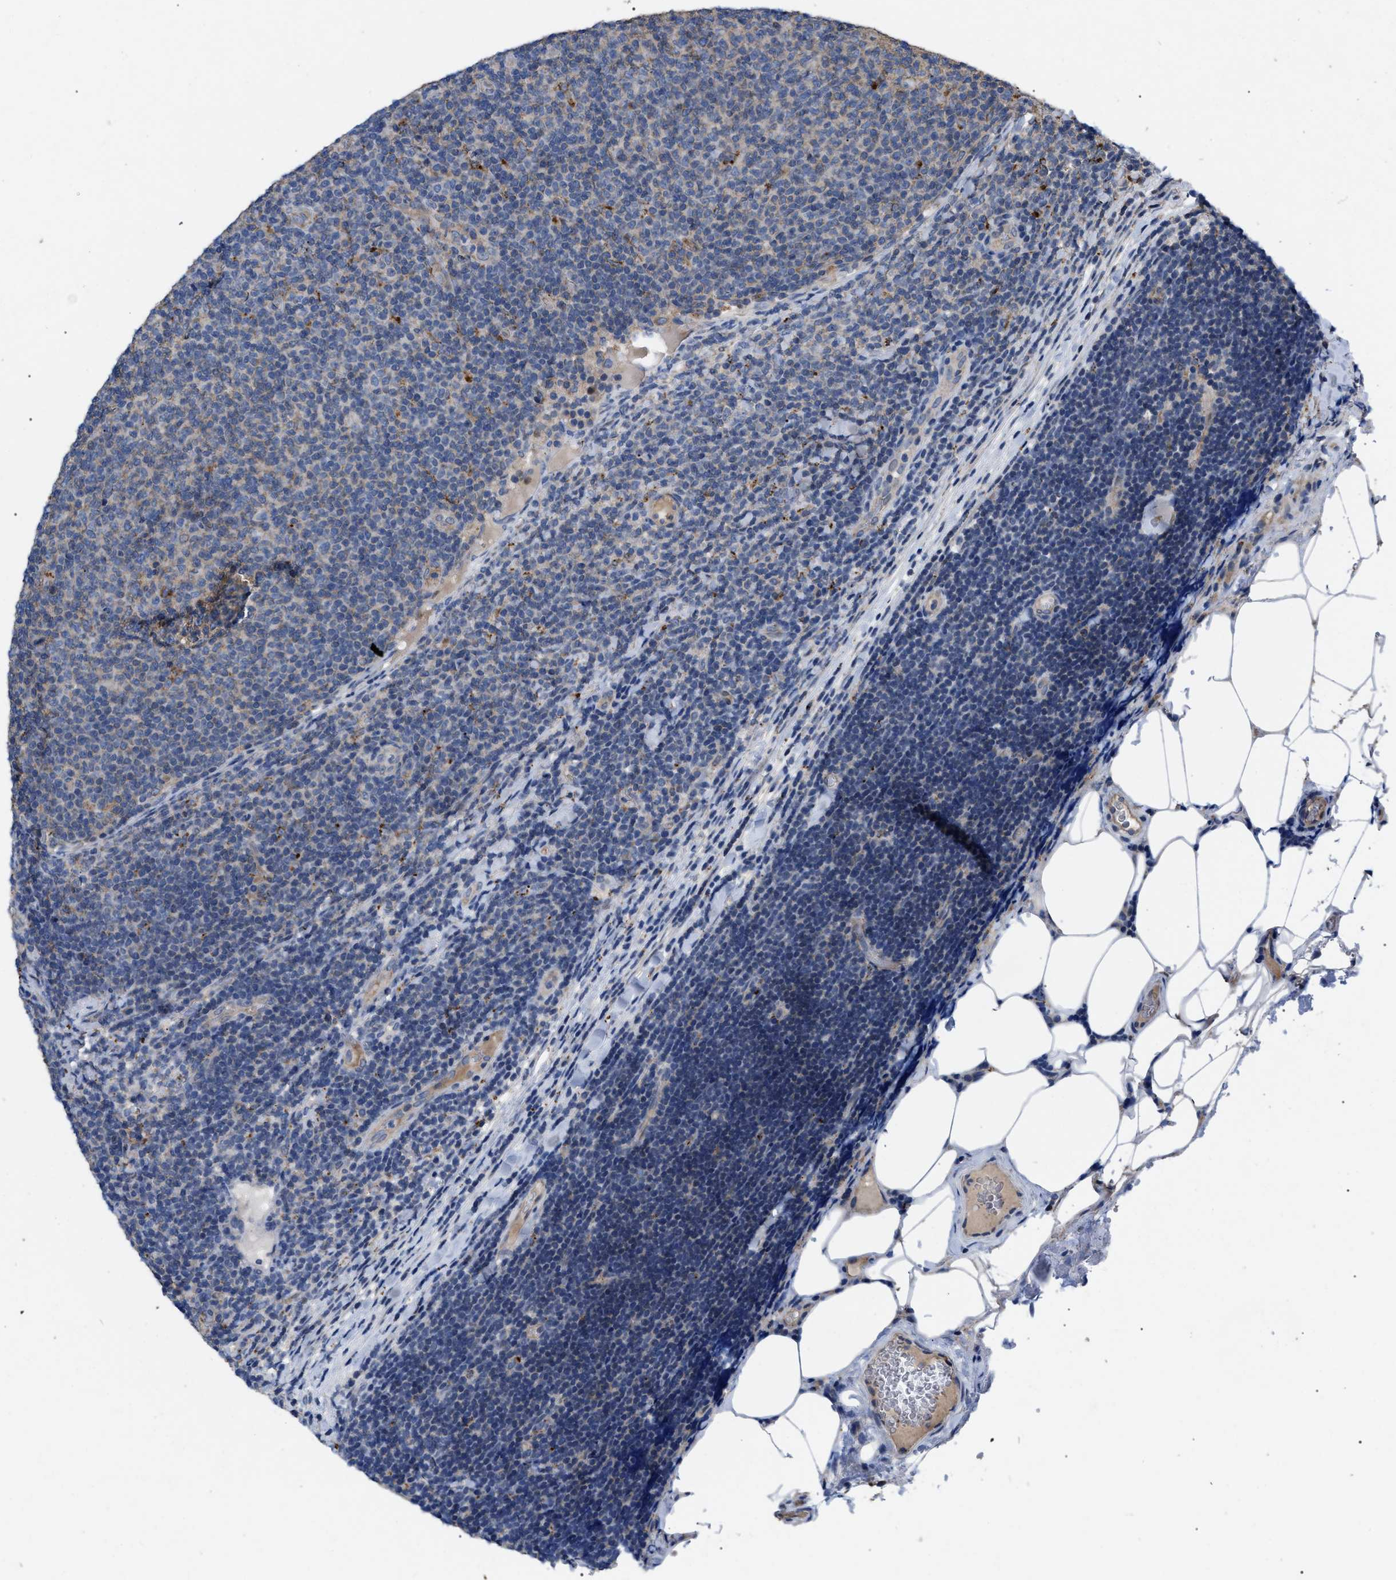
{"staining": {"intensity": "negative", "quantity": "none", "location": "none"}, "tissue": "lymphoma", "cell_type": "Tumor cells", "image_type": "cancer", "snomed": [{"axis": "morphology", "description": "Malignant lymphoma, non-Hodgkin's type, Low grade"}, {"axis": "topography", "description": "Lymph node"}], "caption": "The histopathology image displays no staining of tumor cells in lymphoma.", "gene": "FAM171A2", "patient": {"sex": "male", "age": 66}}